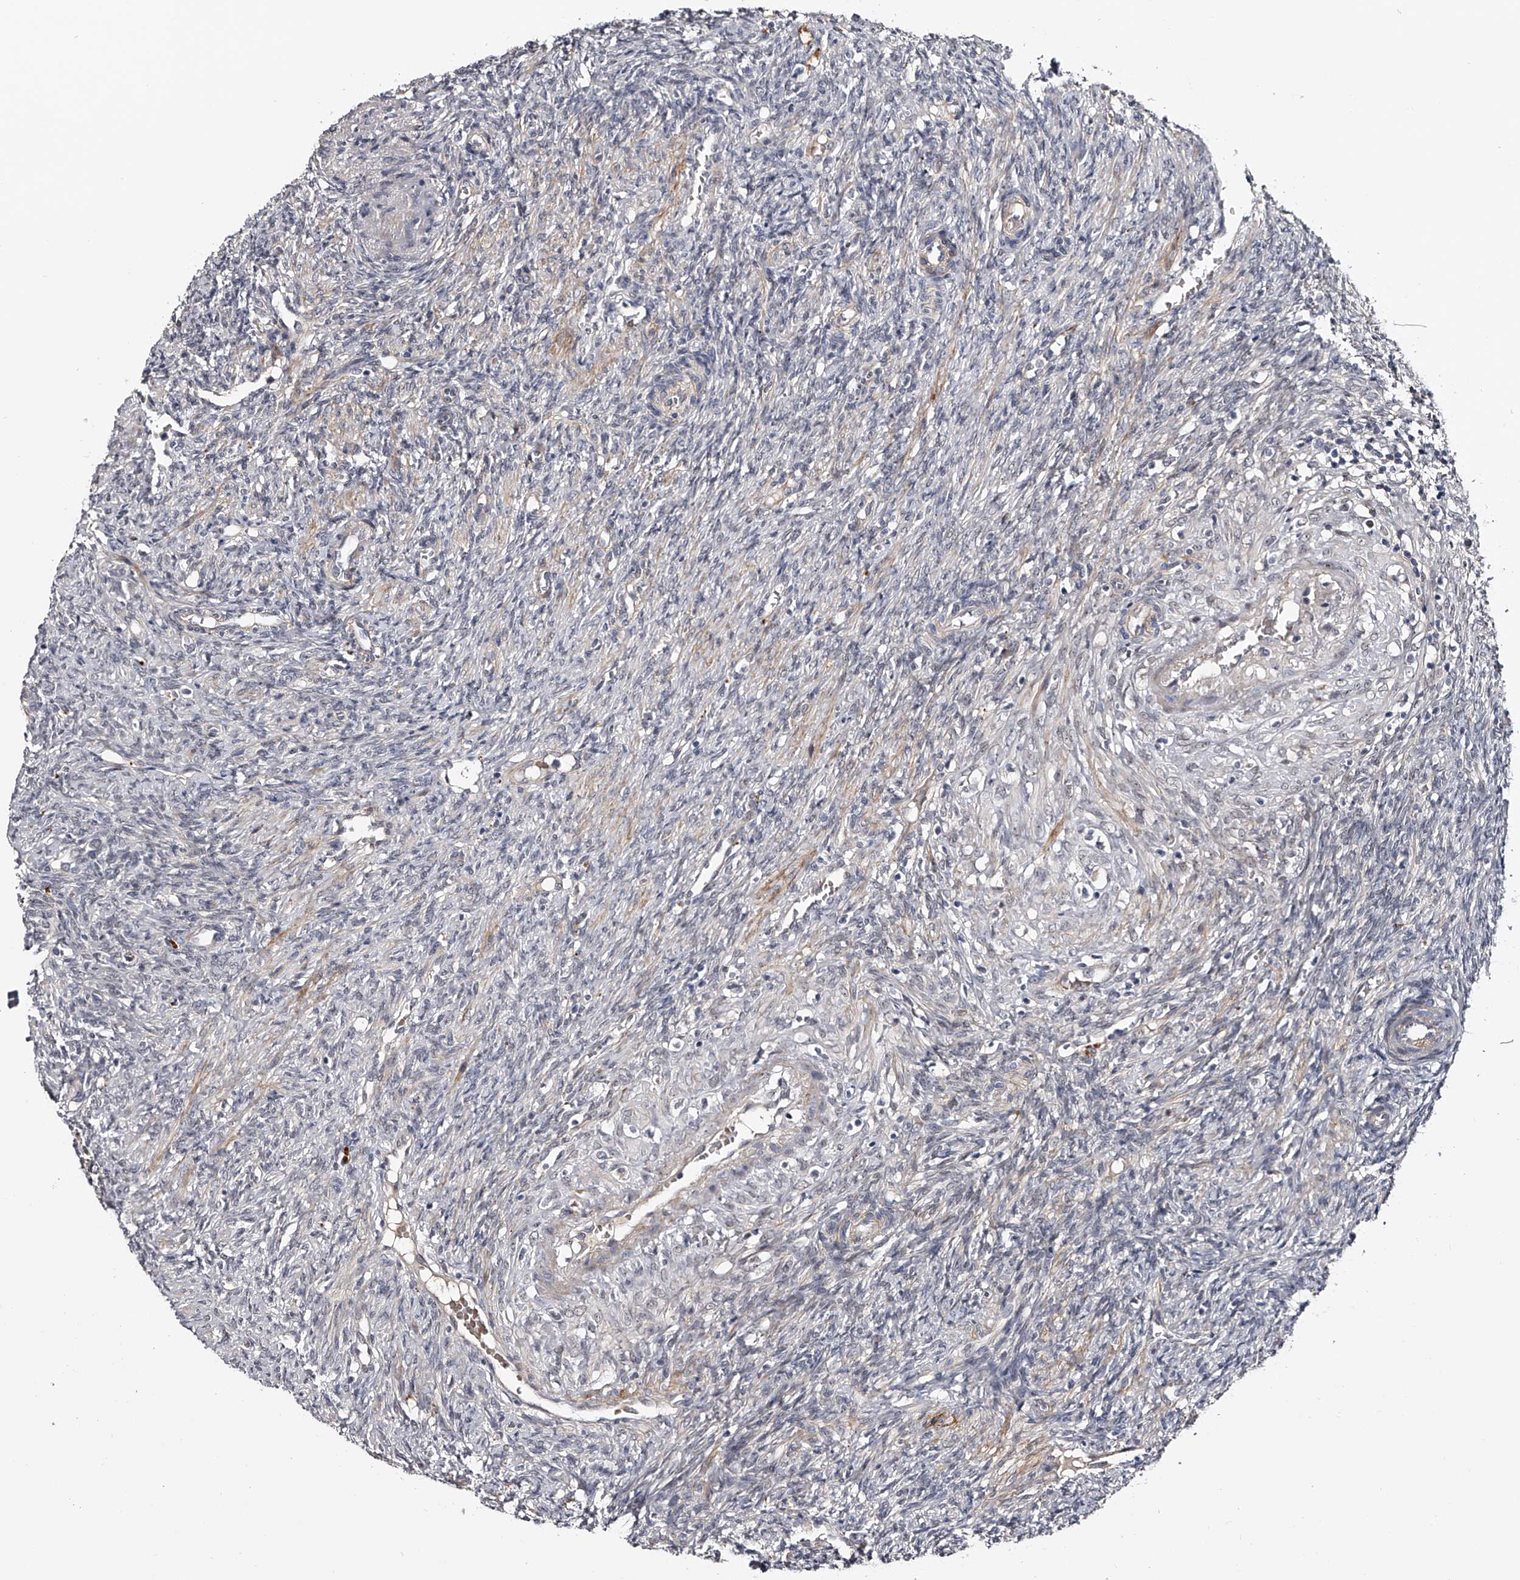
{"staining": {"intensity": "weak", "quantity": "<25%", "location": "cytoplasmic/membranous"}, "tissue": "ovary", "cell_type": "Ovarian stroma cells", "image_type": "normal", "snomed": [{"axis": "morphology", "description": "Normal tissue, NOS"}, {"axis": "topography", "description": "Ovary"}], "caption": "The micrograph displays no staining of ovarian stroma cells in unremarkable ovary. The staining was performed using DAB (3,3'-diaminobenzidine) to visualize the protein expression in brown, while the nuclei were stained in blue with hematoxylin (Magnification: 20x).", "gene": "MDN1", "patient": {"sex": "female", "age": 41}}